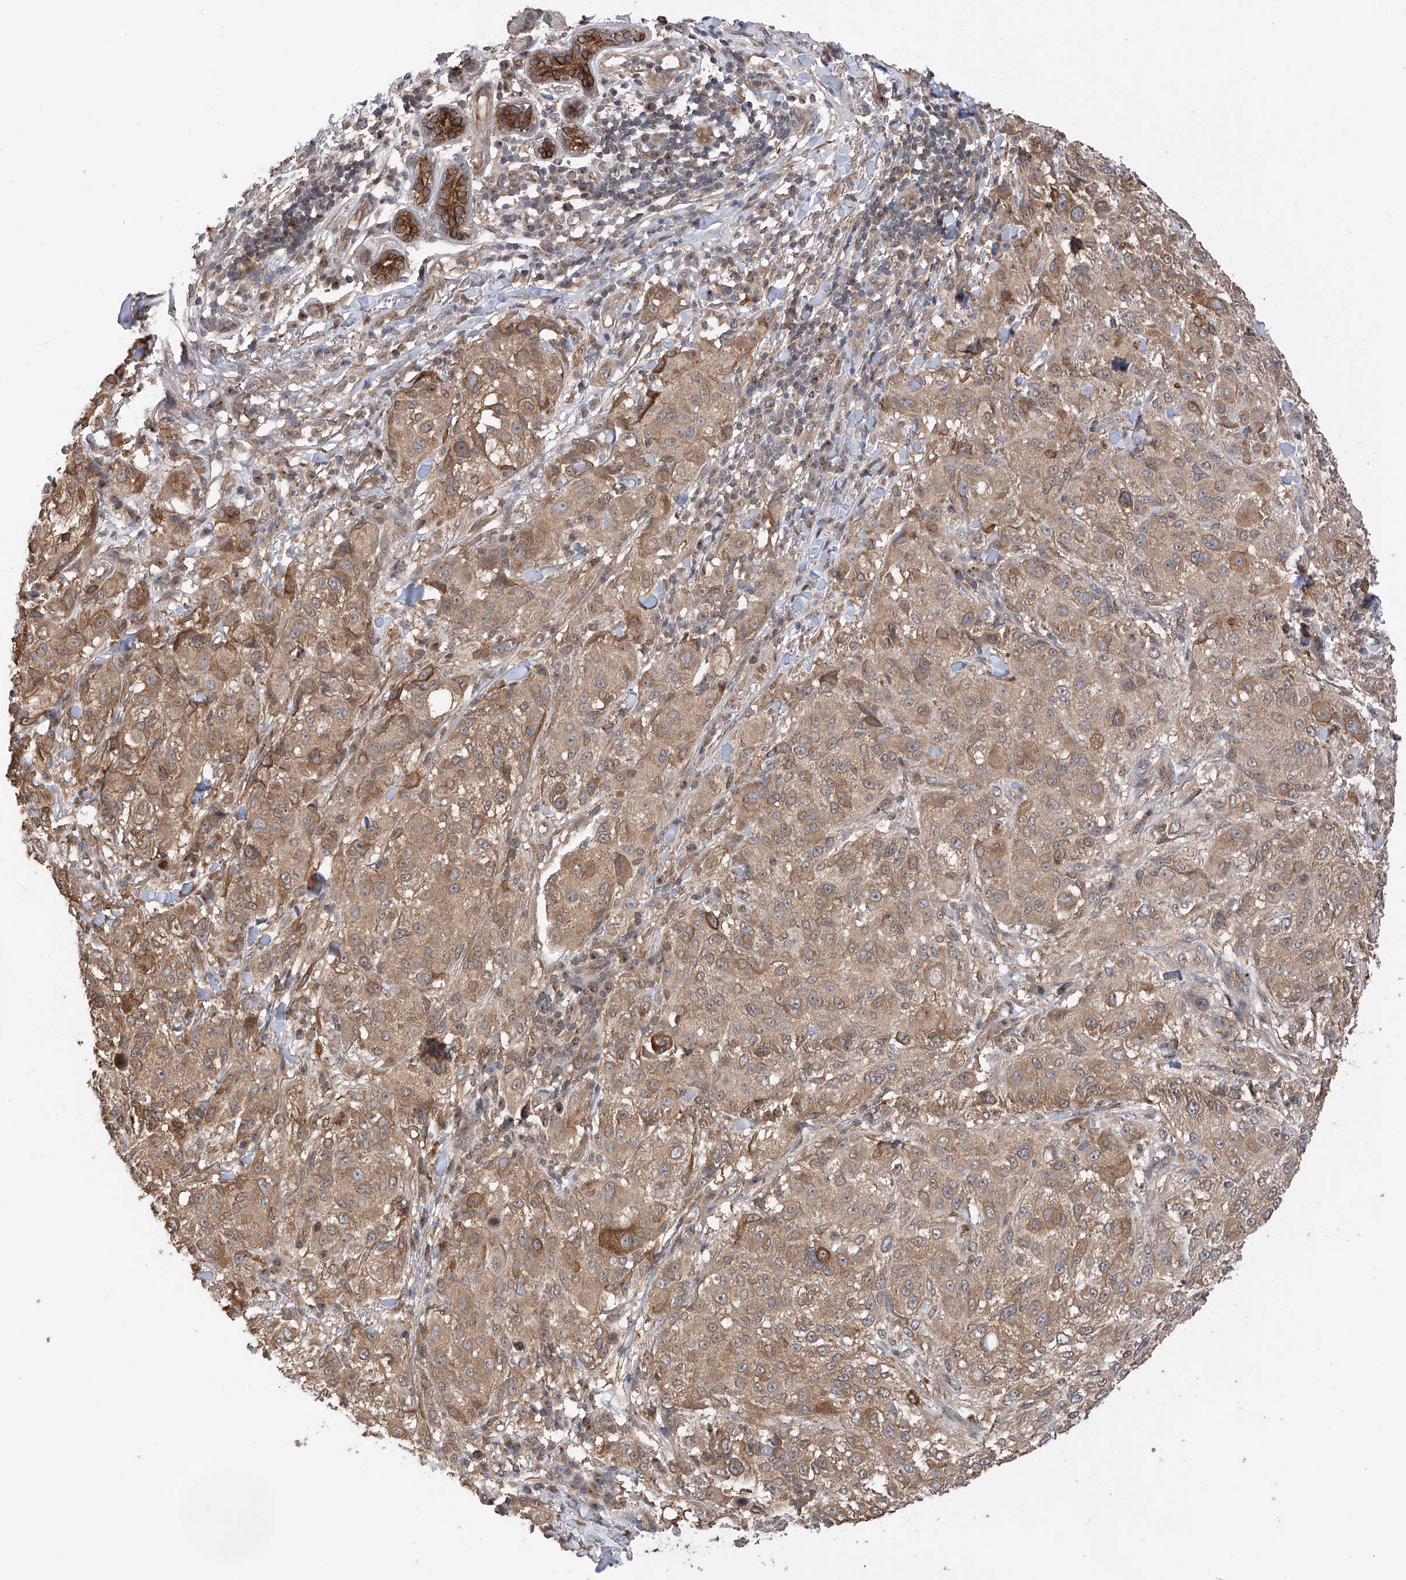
{"staining": {"intensity": "moderate", "quantity": ">75%", "location": "cytoplasmic/membranous"}, "tissue": "melanoma", "cell_type": "Tumor cells", "image_type": "cancer", "snomed": [{"axis": "morphology", "description": "Necrosis, NOS"}, {"axis": "morphology", "description": "Malignant melanoma, NOS"}, {"axis": "topography", "description": "Skin"}], "caption": "Protein expression analysis of human malignant melanoma reveals moderate cytoplasmic/membranous positivity in approximately >75% of tumor cells. The protein is shown in brown color, while the nuclei are stained blue.", "gene": "RPAIN", "patient": {"sex": "female", "age": 87}}